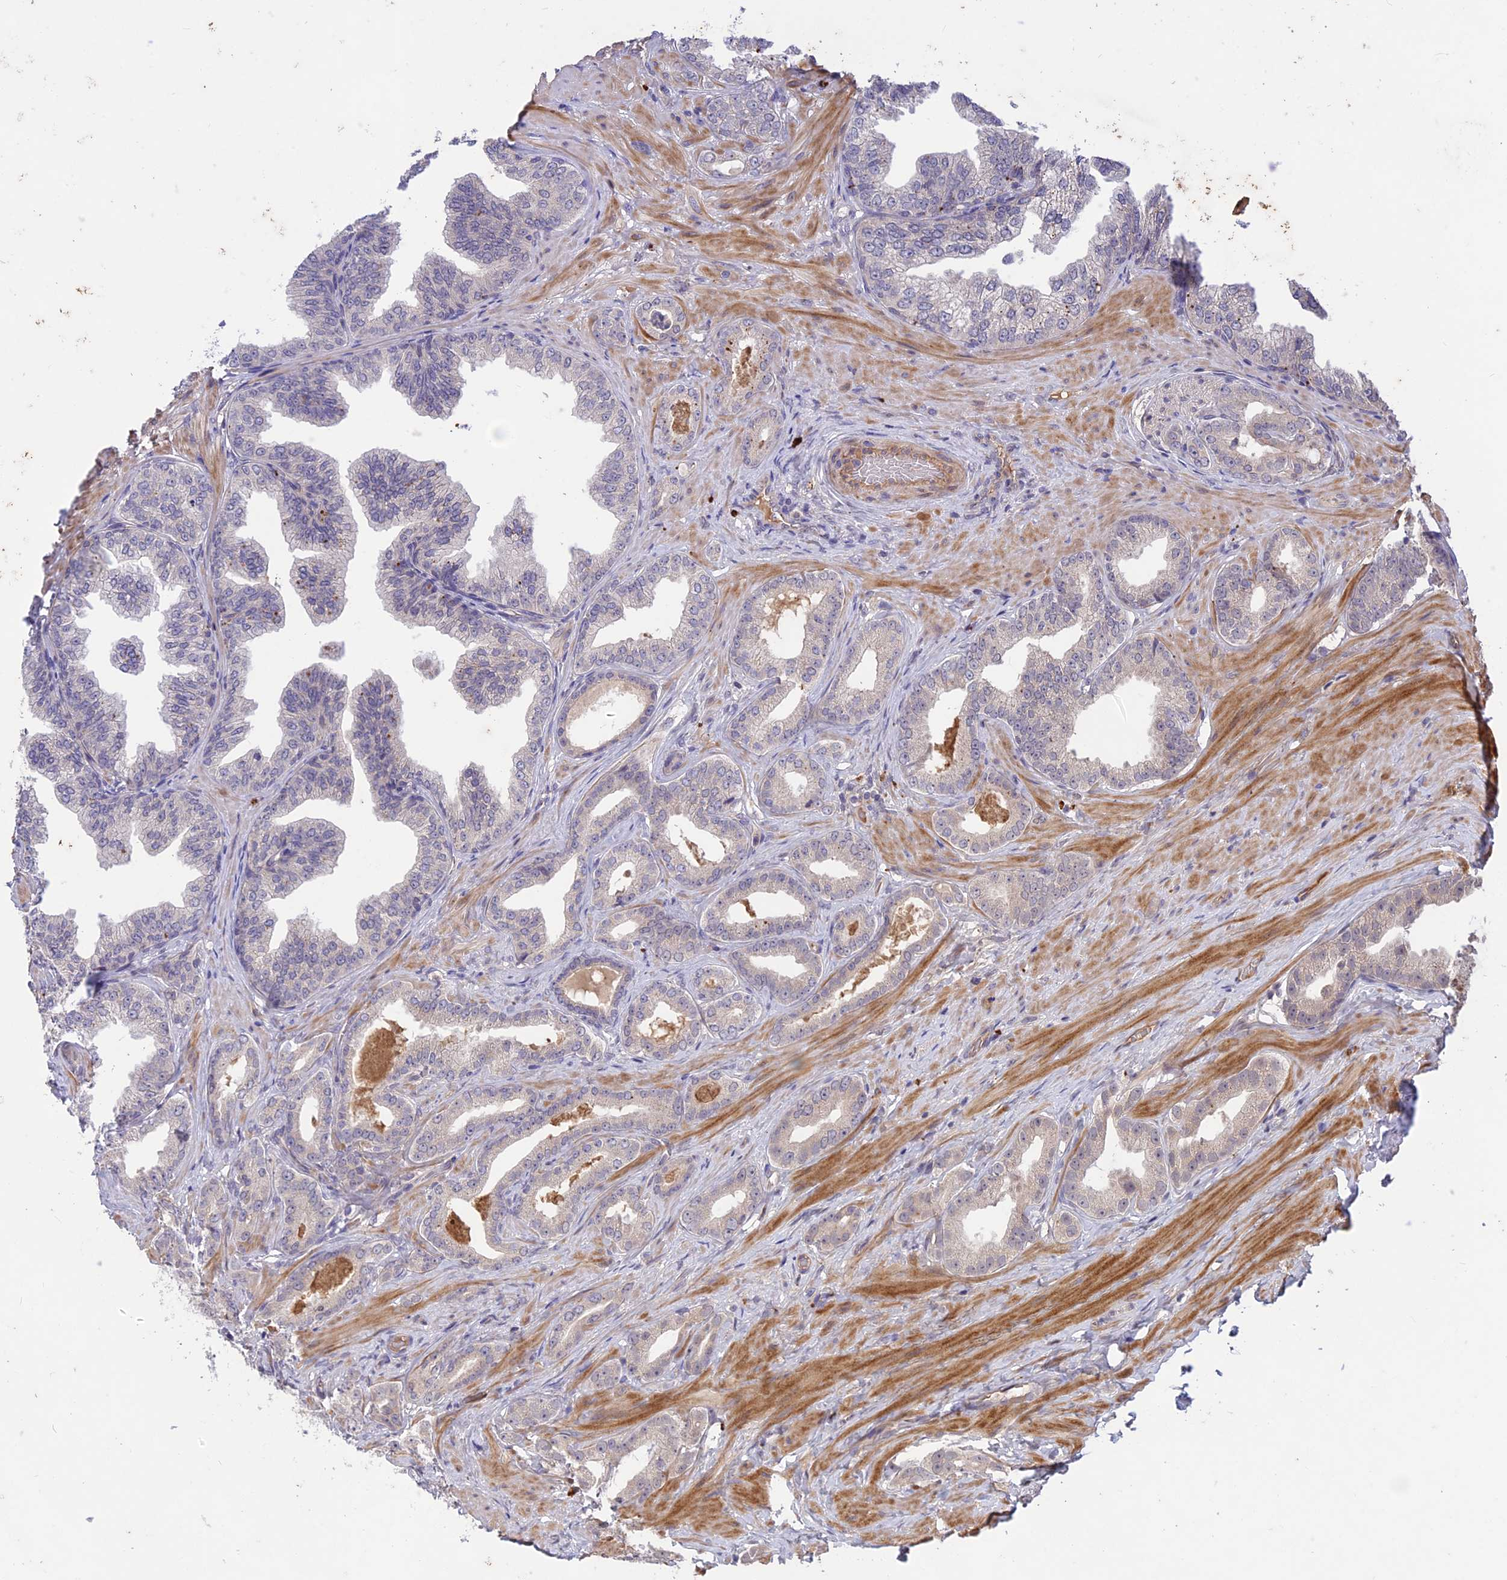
{"staining": {"intensity": "negative", "quantity": "none", "location": "none"}, "tissue": "prostate cancer", "cell_type": "Tumor cells", "image_type": "cancer", "snomed": [{"axis": "morphology", "description": "Adenocarcinoma, Low grade"}, {"axis": "topography", "description": "Prostate"}], "caption": "IHC photomicrograph of neoplastic tissue: human prostate cancer stained with DAB demonstrates no significant protein expression in tumor cells.", "gene": "ADO", "patient": {"sex": "male", "age": 63}}